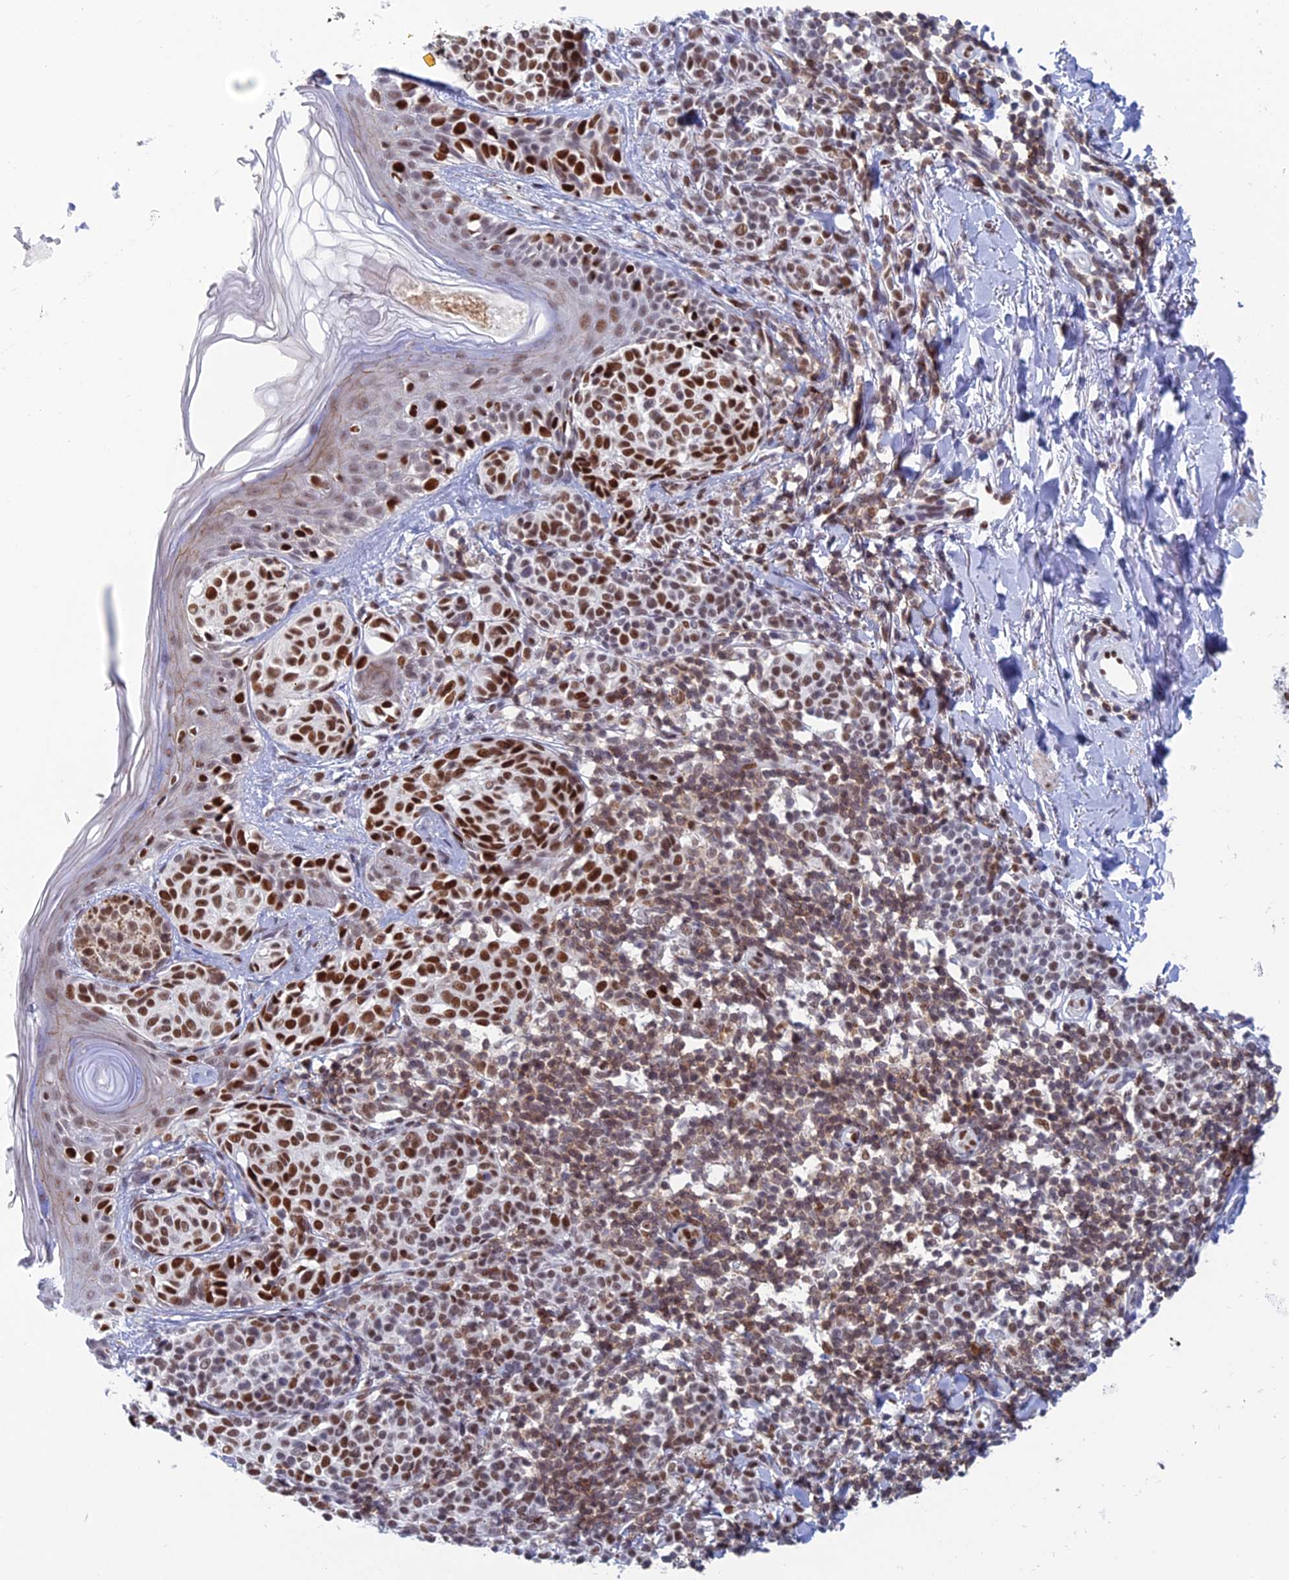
{"staining": {"intensity": "strong", "quantity": ">75%", "location": "nuclear"}, "tissue": "melanoma", "cell_type": "Tumor cells", "image_type": "cancer", "snomed": [{"axis": "morphology", "description": "Malignant melanoma, NOS"}, {"axis": "topography", "description": "Skin of upper extremity"}], "caption": "This histopathology image reveals immunohistochemistry staining of human melanoma, with high strong nuclear staining in about >75% of tumor cells.", "gene": "NOL4L", "patient": {"sex": "male", "age": 40}}